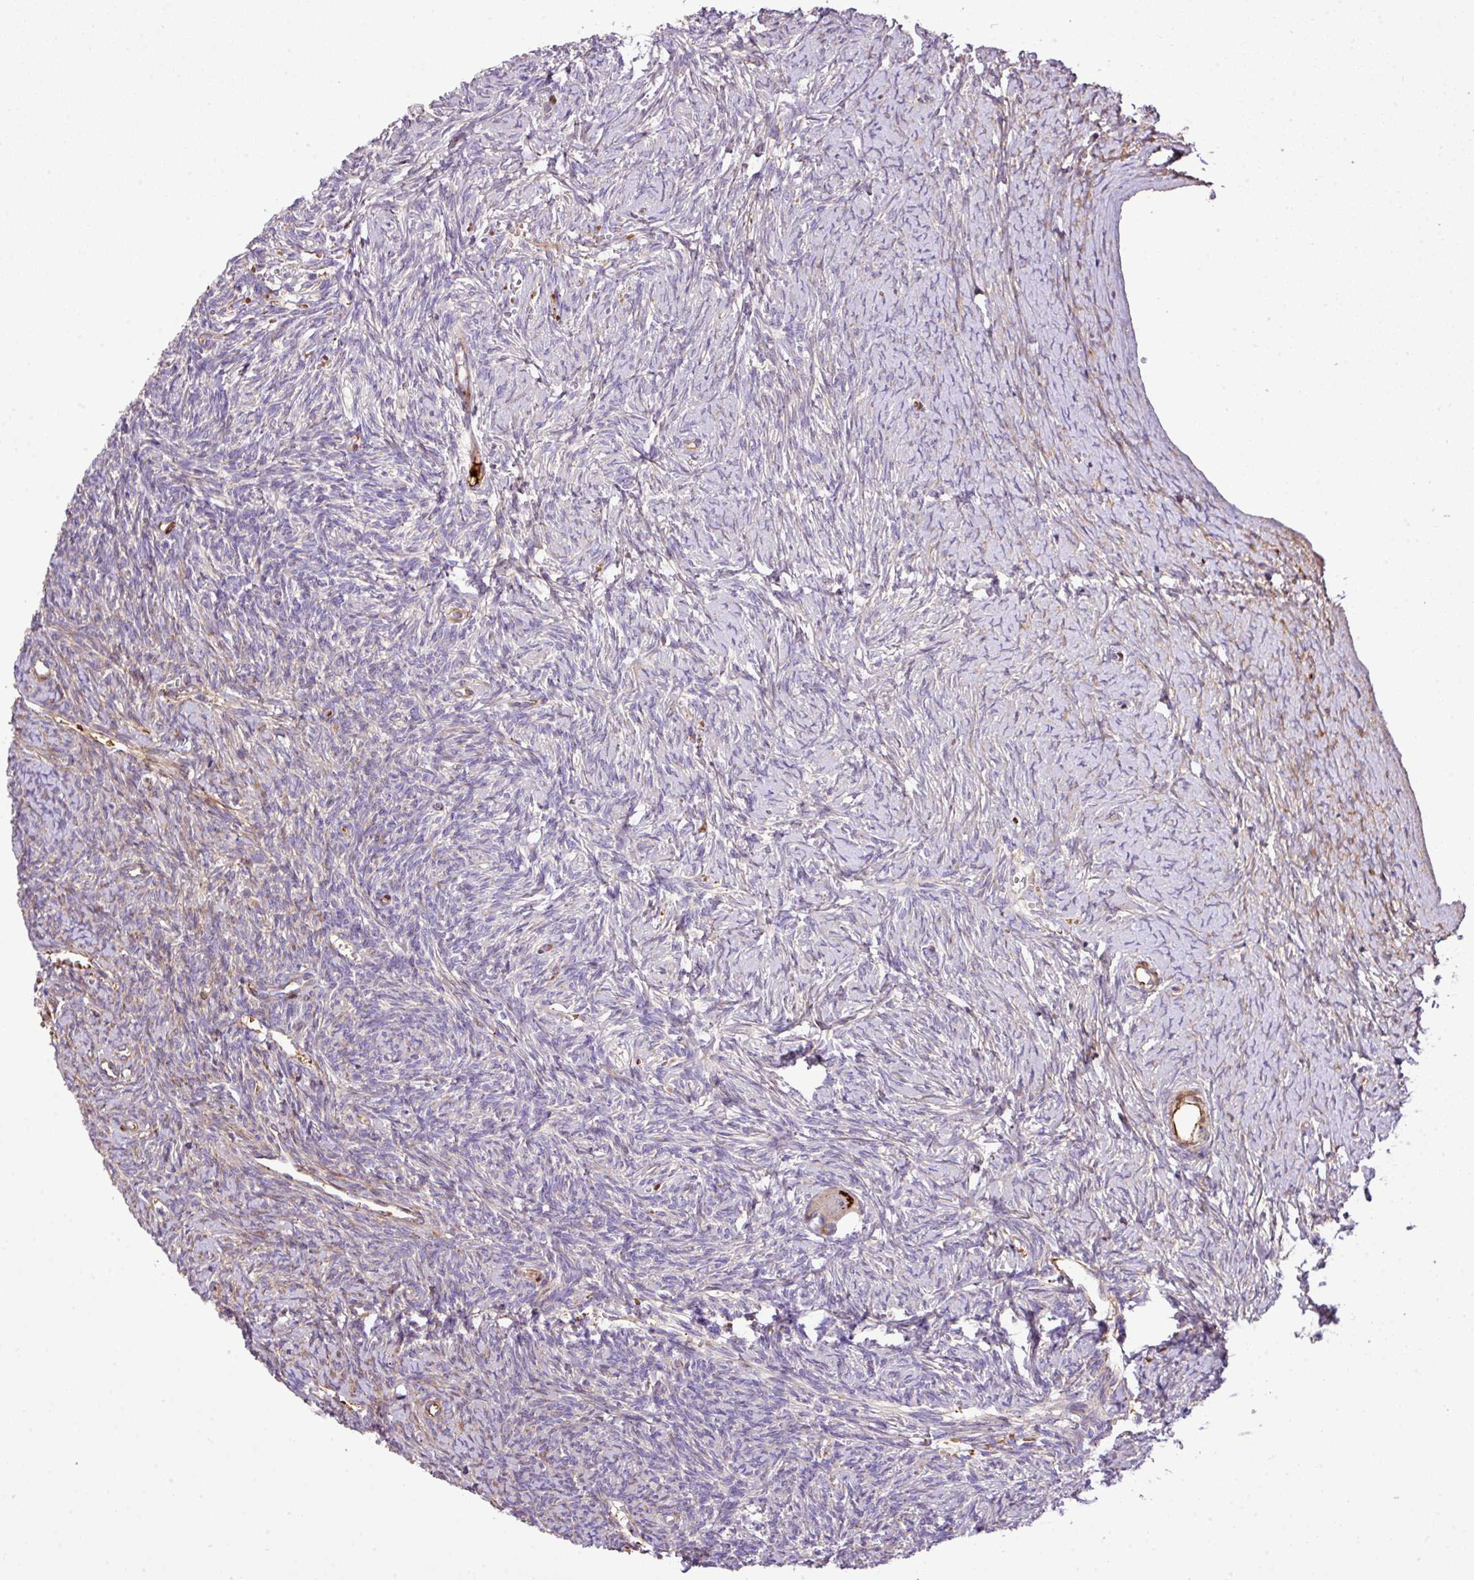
{"staining": {"intensity": "strong", "quantity": "<25%", "location": "cytoplasmic/membranous"}, "tissue": "ovary", "cell_type": "Follicle cells", "image_type": "normal", "snomed": [{"axis": "morphology", "description": "Normal tissue, NOS"}, {"axis": "topography", "description": "Ovary"}], "caption": "A brown stain highlights strong cytoplasmic/membranous staining of a protein in follicle cells of unremarkable human ovary.", "gene": "CTXN2", "patient": {"sex": "female", "age": 39}}